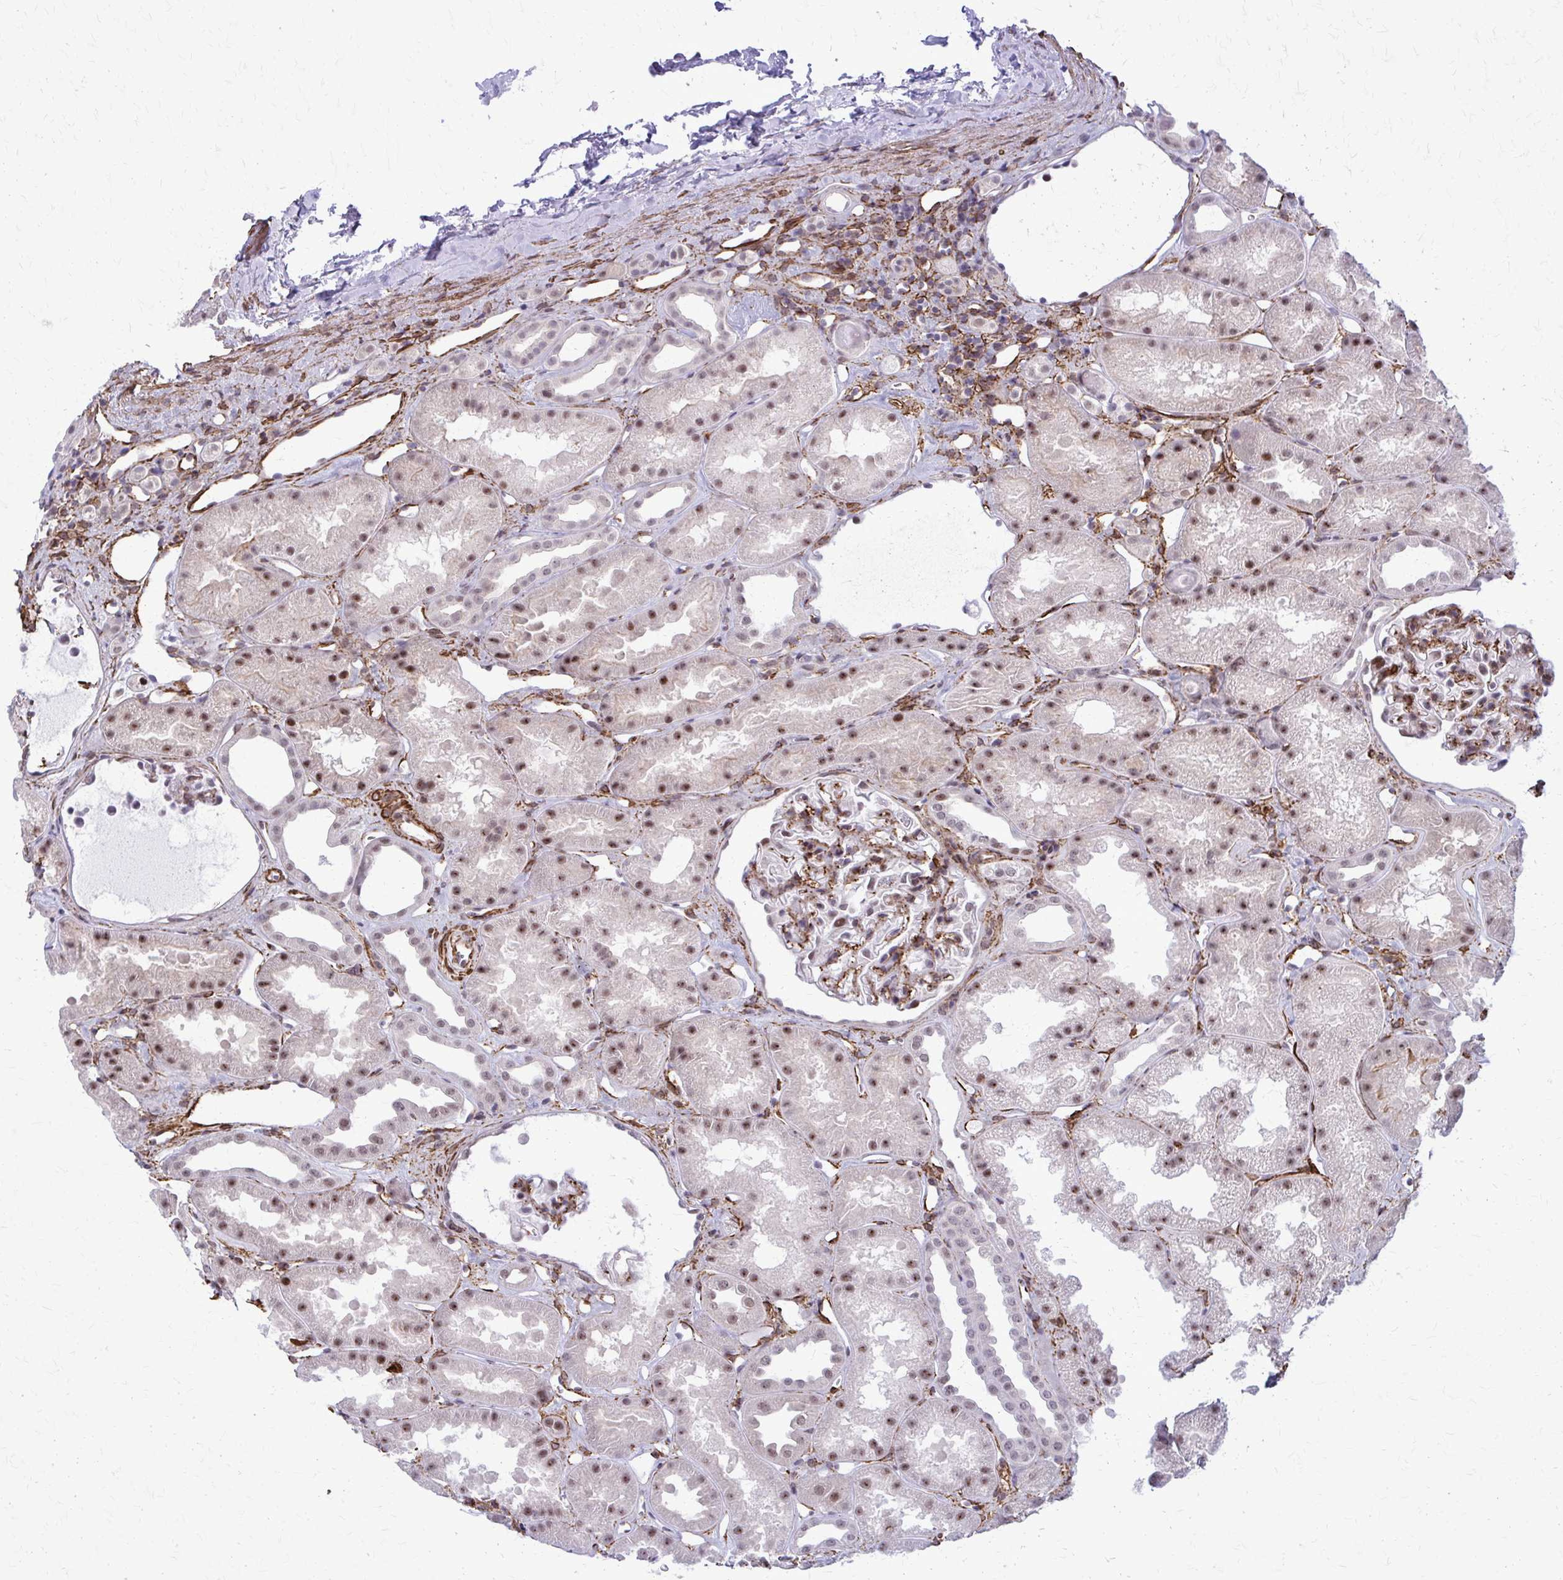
{"staining": {"intensity": "weak", "quantity": "<25%", "location": "nuclear"}, "tissue": "kidney", "cell_type": "Cells in glomeruli", "image_type": "normal", "snomed": [{"axis": "morphology", "description": "Normal tissue, NOS"}, {"axis": "topography", "description": "Kidney"}], "caption": "Kidney stained for a protein using immunohistochemistry exhibits no expression cells in glomeruli.", "gene": "NRBF2", "patient": {"sex": "male", "age": 61}}